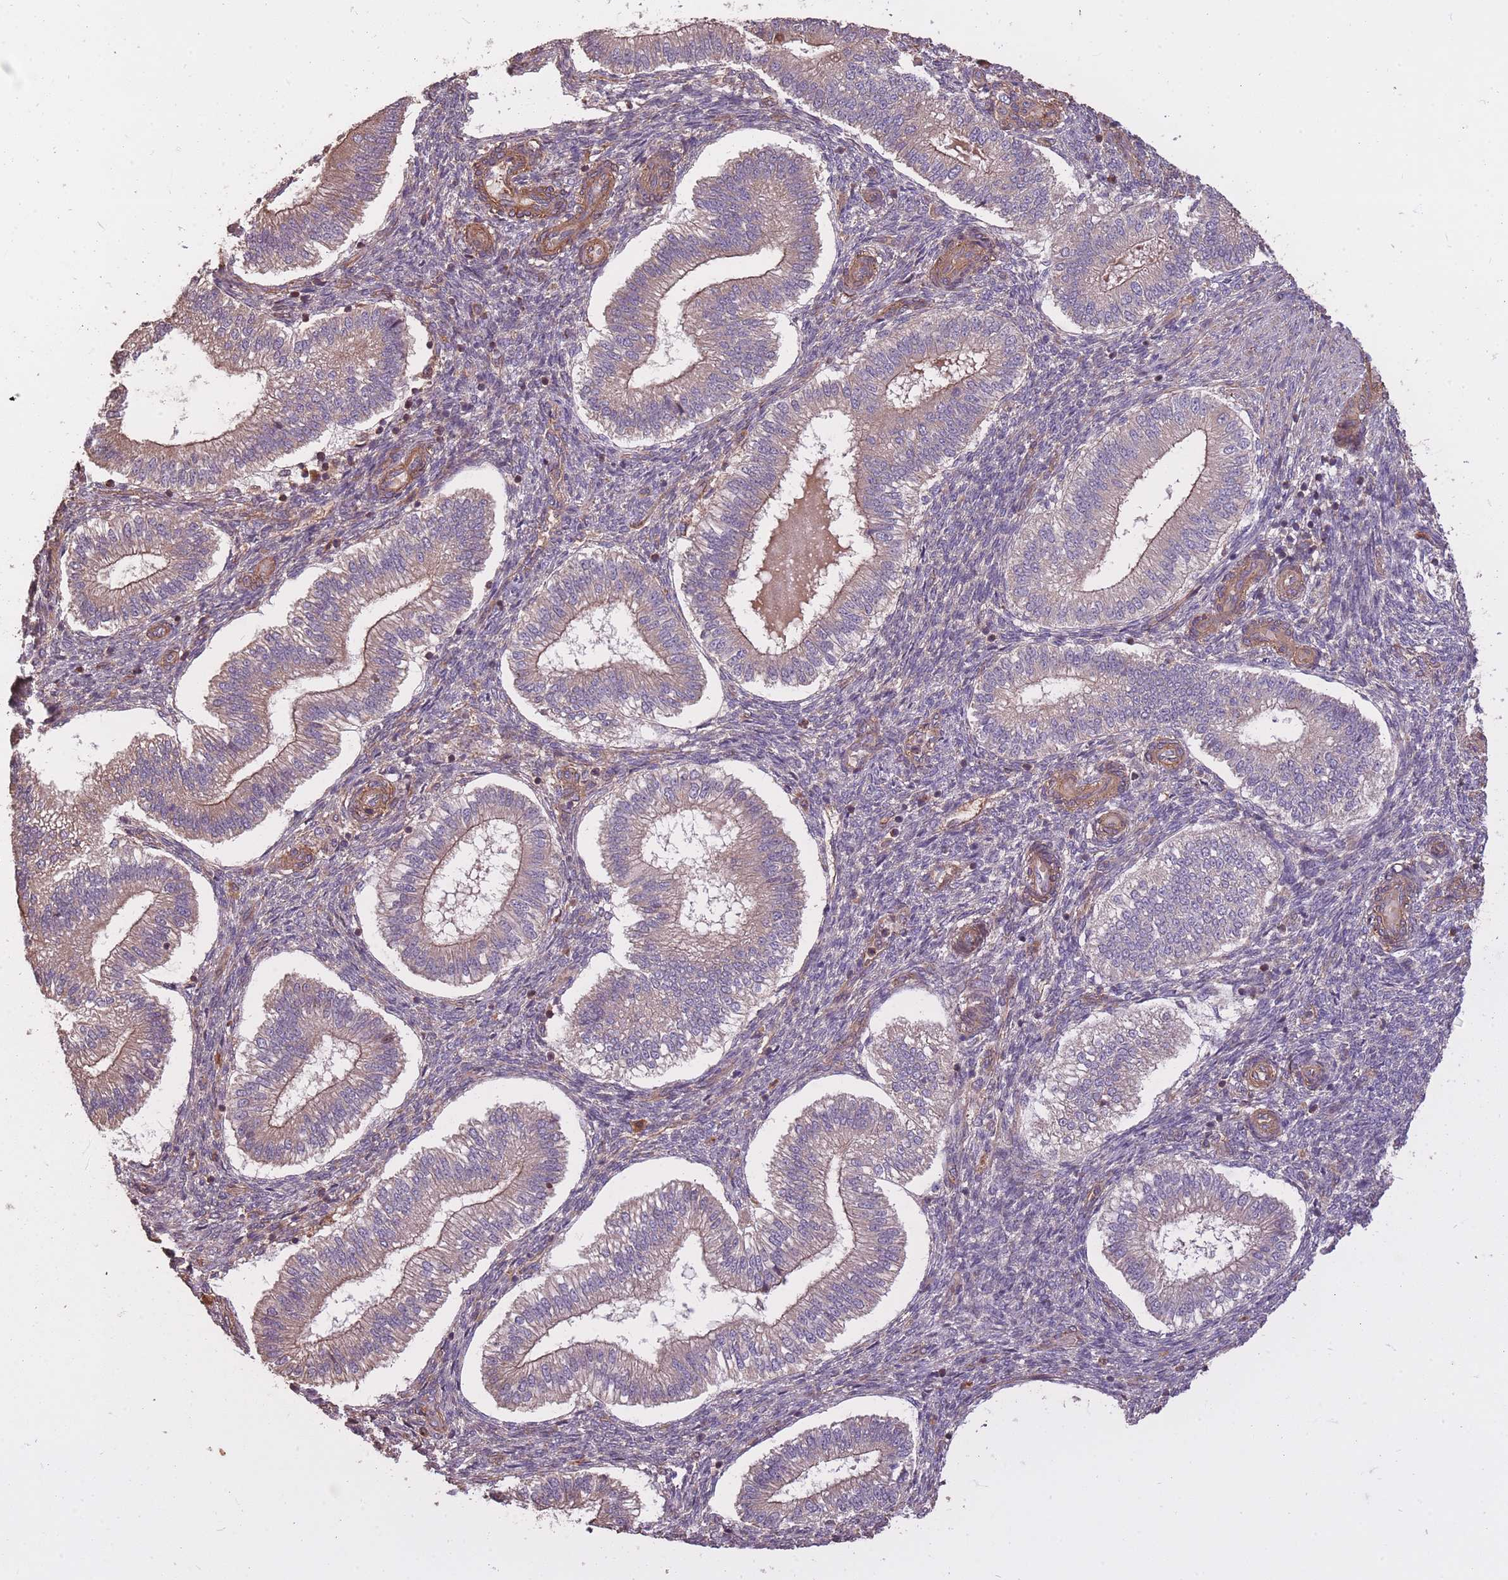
{"staining": {"intensity": "moderate", "quantity": "25%-75%", "location": "cytoplasmic/membranous"}, "tissue": "endometrium", "cell_type": "Cells in endometrial stroma", "image_type": "normal", "snomed": [{"axis": "morphology", "description": "Normal tissue, NOS"}, {"axis": "topography", "description": "Endometrium"}], "caption": "Immunohistochemistry of unremarkable human endometrium displays medium levels of moderate cytoplasmic/membranous staining in about 25%-75% of cells in endometrial stroma.", "gene": "ARMH3", "patient": {"sex": "female", "age": 25}}